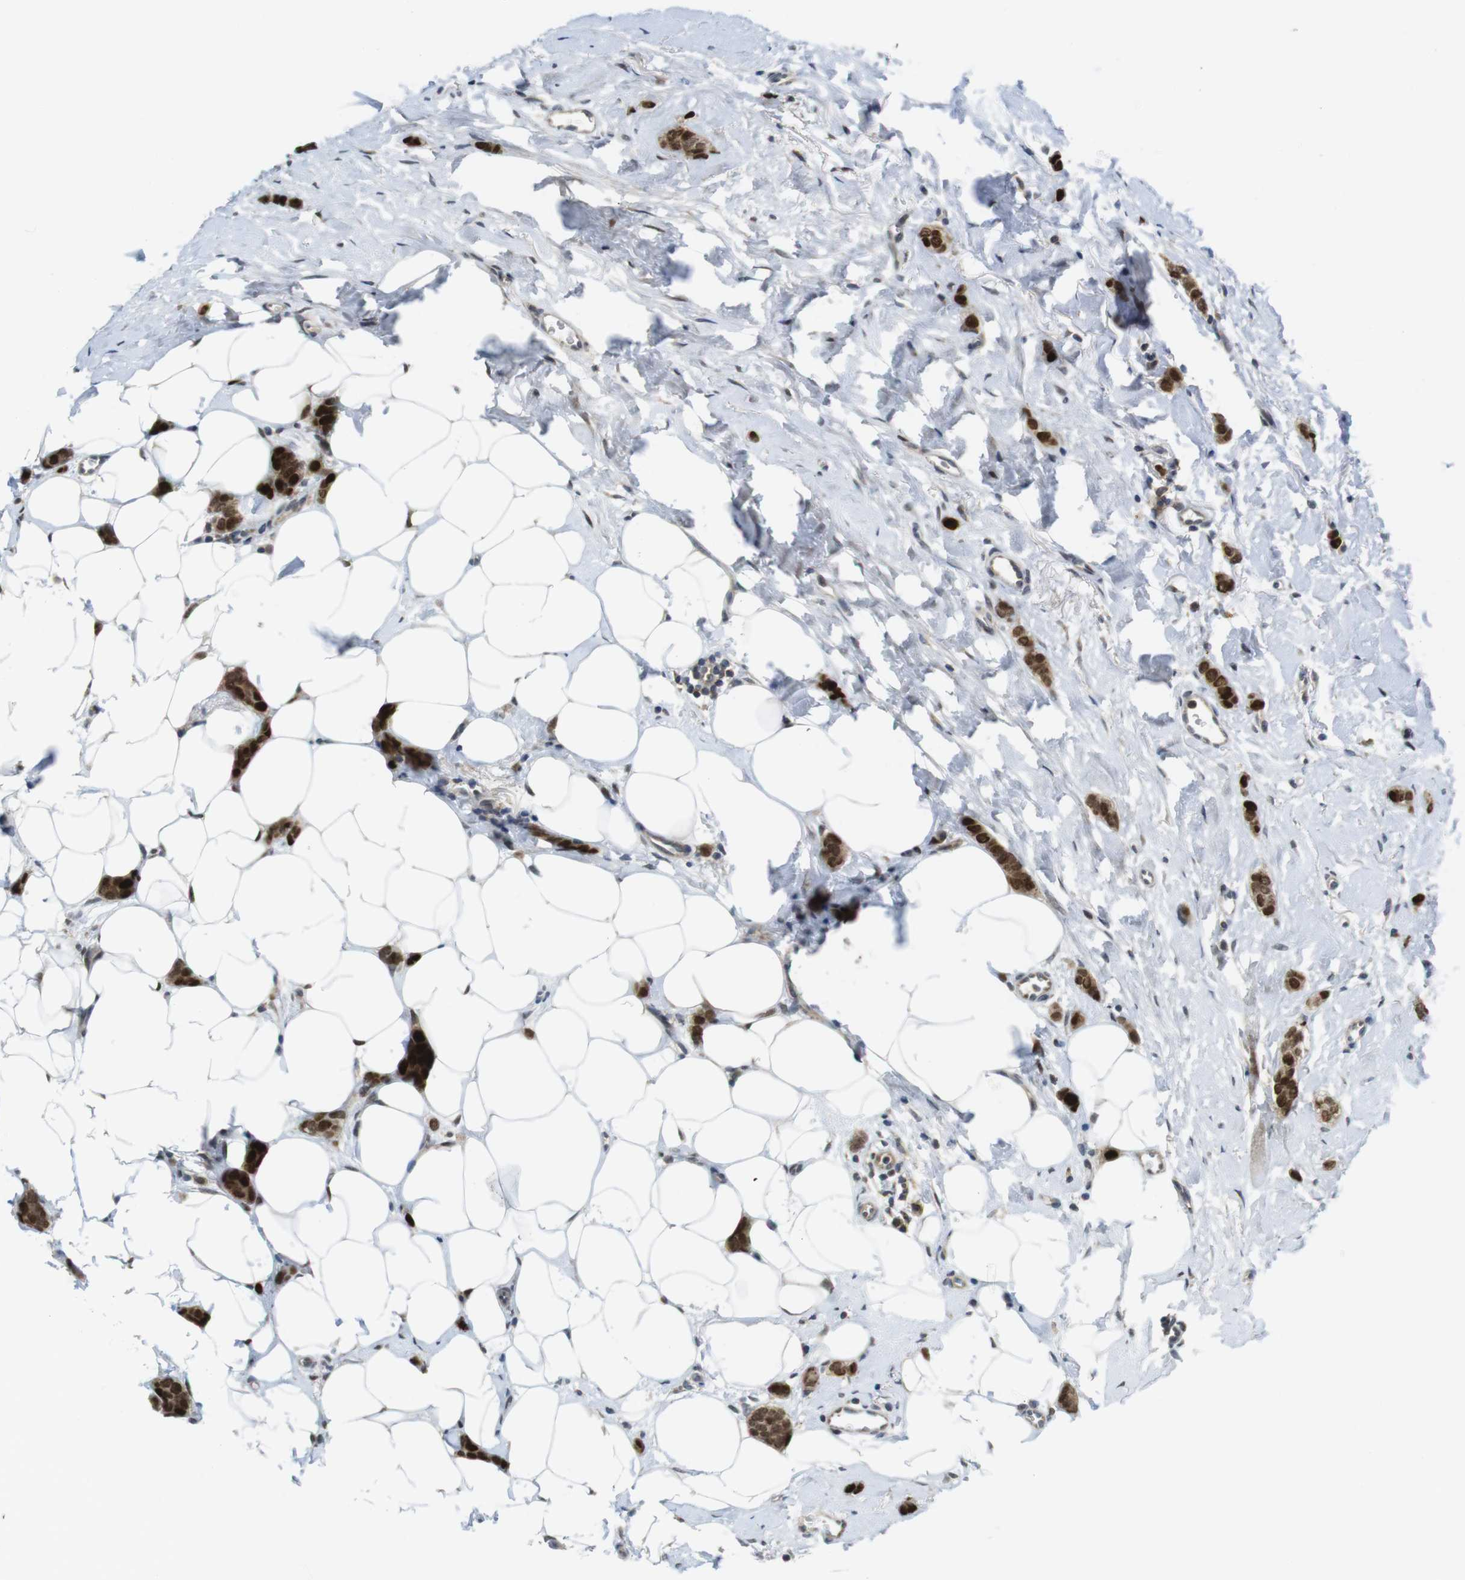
{"staining": {"intensity": "strong", "quantity": ">75%", "location": "nuclear"}, "tissue": "breast cancer", "cell_type": "Tumor cells", "image_type": "cancer", "snomed": [{"axis": "morphology", "description": "Lobular carcinoma"}, {"axis": "topography", "description": "Skin"}, {"axis": "topography", "description": "Breast"}], "caption": "The micrograph reveals a brown stain indicating the presence of a protein in the nuclear of tumor cells in breast cancer (lobular carcinoma).", "gene": "RCC1", "patient": {"sex": "female", "age": 46}}